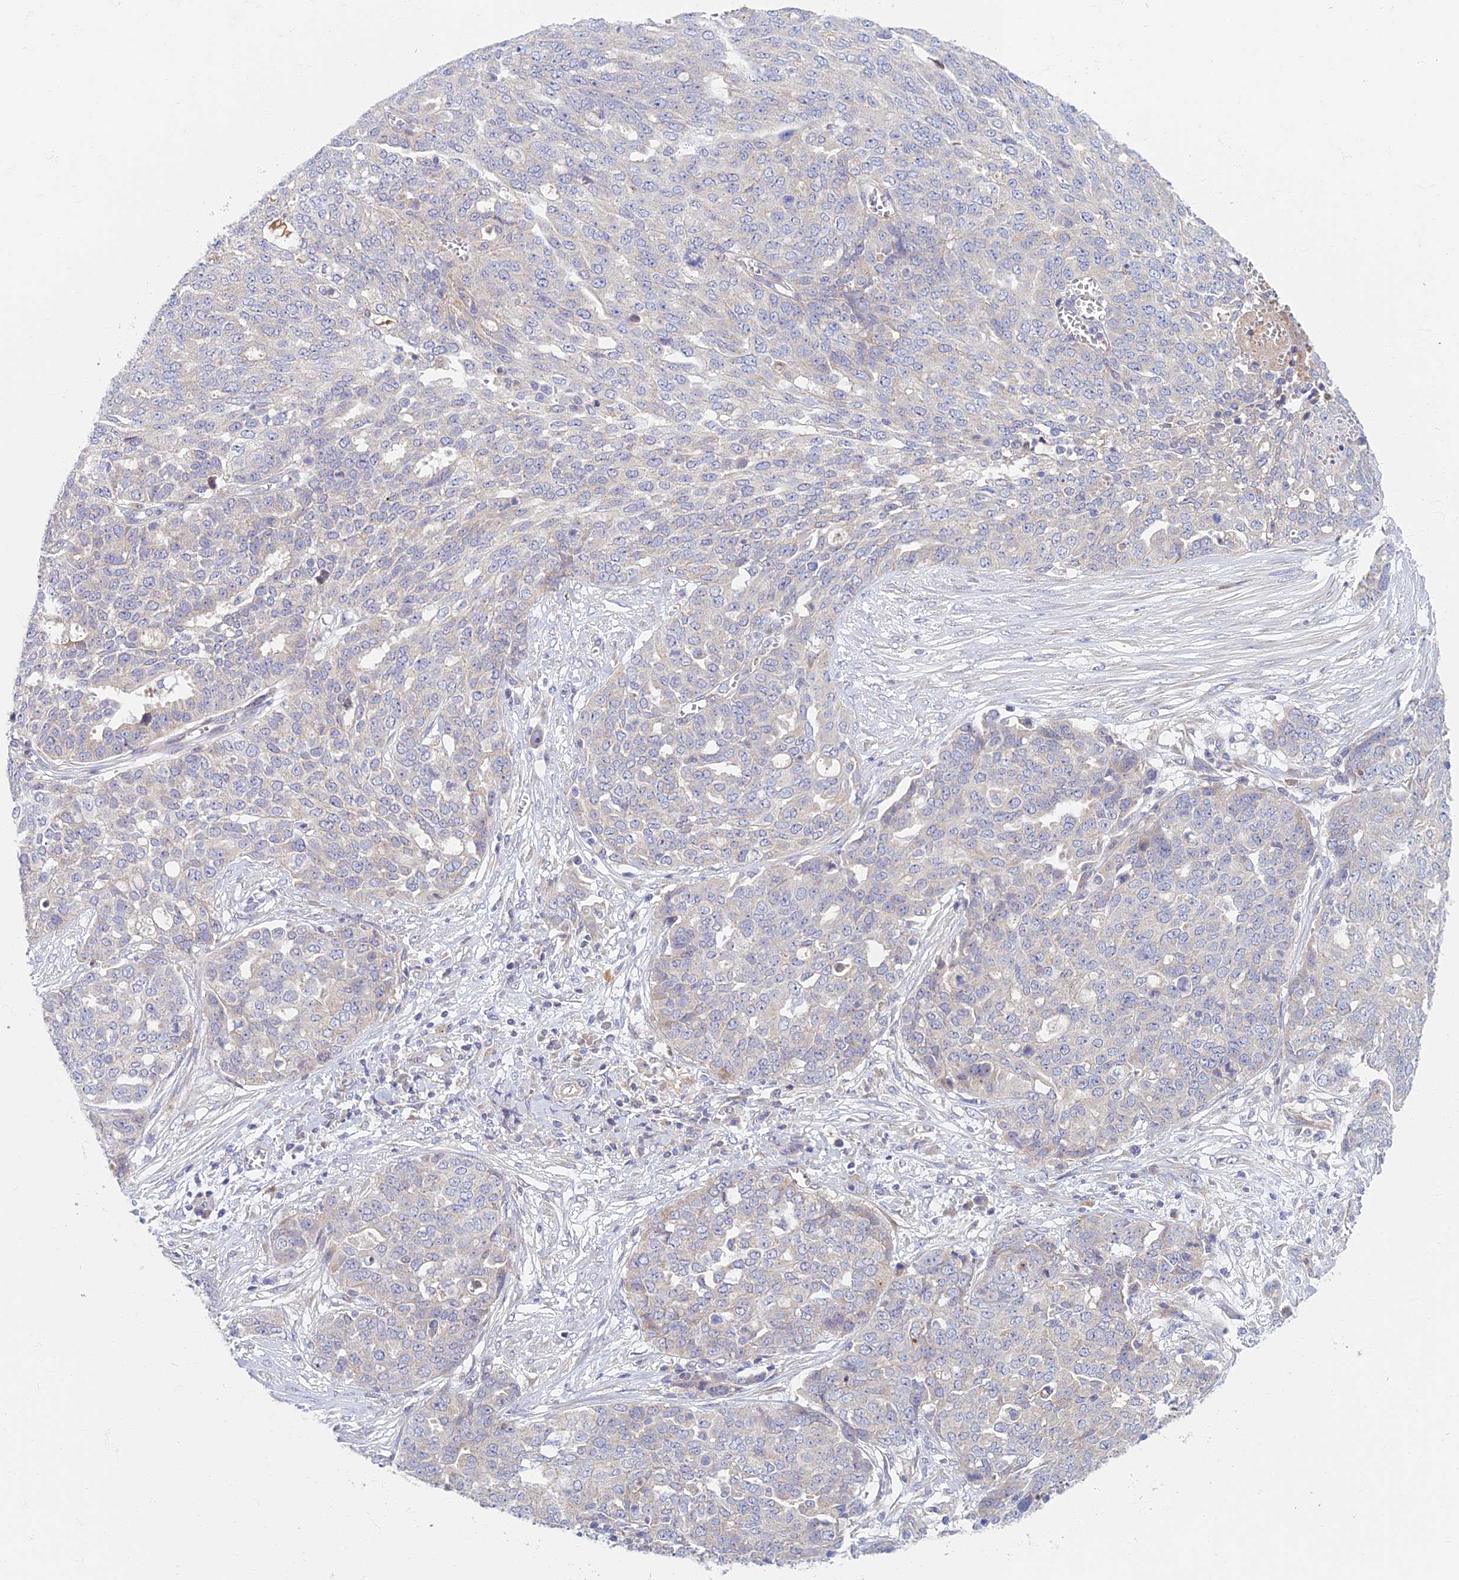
{"staining": {"intensity": "negative", "quantity": "none", "location": "none"}, "tissue": "ovarian cancer", "cell_type": "Tumor cells", "image_type": "cancer", "snomed": [{"axis": "morphology", "description": "Cystadenocarcinoma, serous, NOS"}, {"axis": "topography", "description": "Soft tissue"}, {"axis": "topography", "description": "Ovary"}], "caption": "A photomicrograph of serous cystadenocarcinoma (ovarian) stained for a protein exhibits no brown staining in tumor cells.", "gene": "SOGA1", "patient": {"sex": "female", "age": 57}}